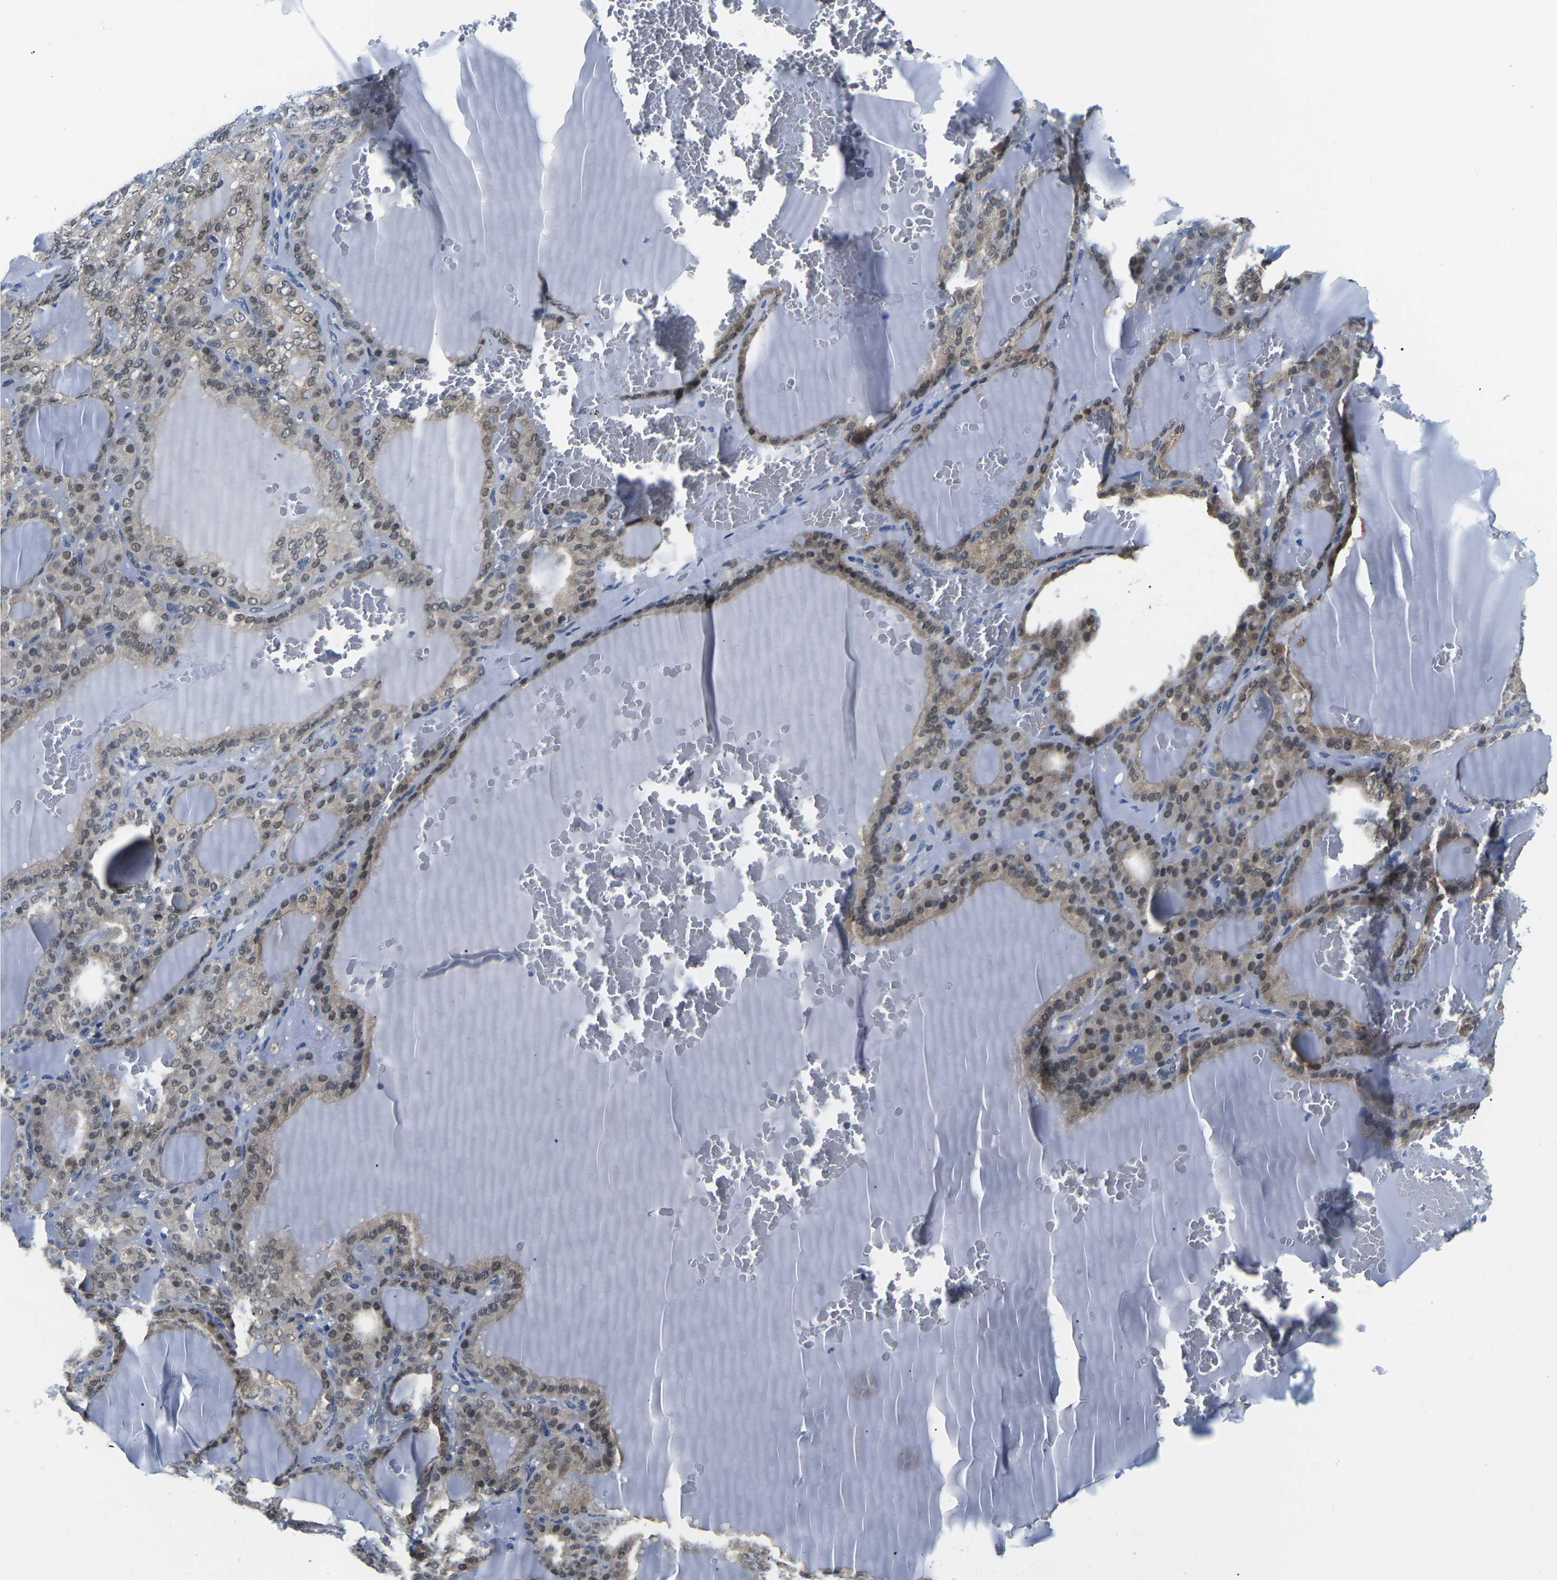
{"staining": {"intensity": "moderate", "quantity": ">75%", "location": "nuclear"}, "tissue": "thyroid gland", "cell_type": "Glandular cells", "image_type": "normal", "snomed": [{"axis": "morphology", "description": "Normal tissue, NOS"}, {"axis": "topography", "description": "Thyroid gland"}], "caption": "IHC histopathology image of unremarkable human thyroid gland stained for a protein (brown), which reveals medium levels of moderate nuclear staining in approximately >75% of glandular cells.", "gene": "UBA7", "patient": {"sex": "female", "age": 28}}